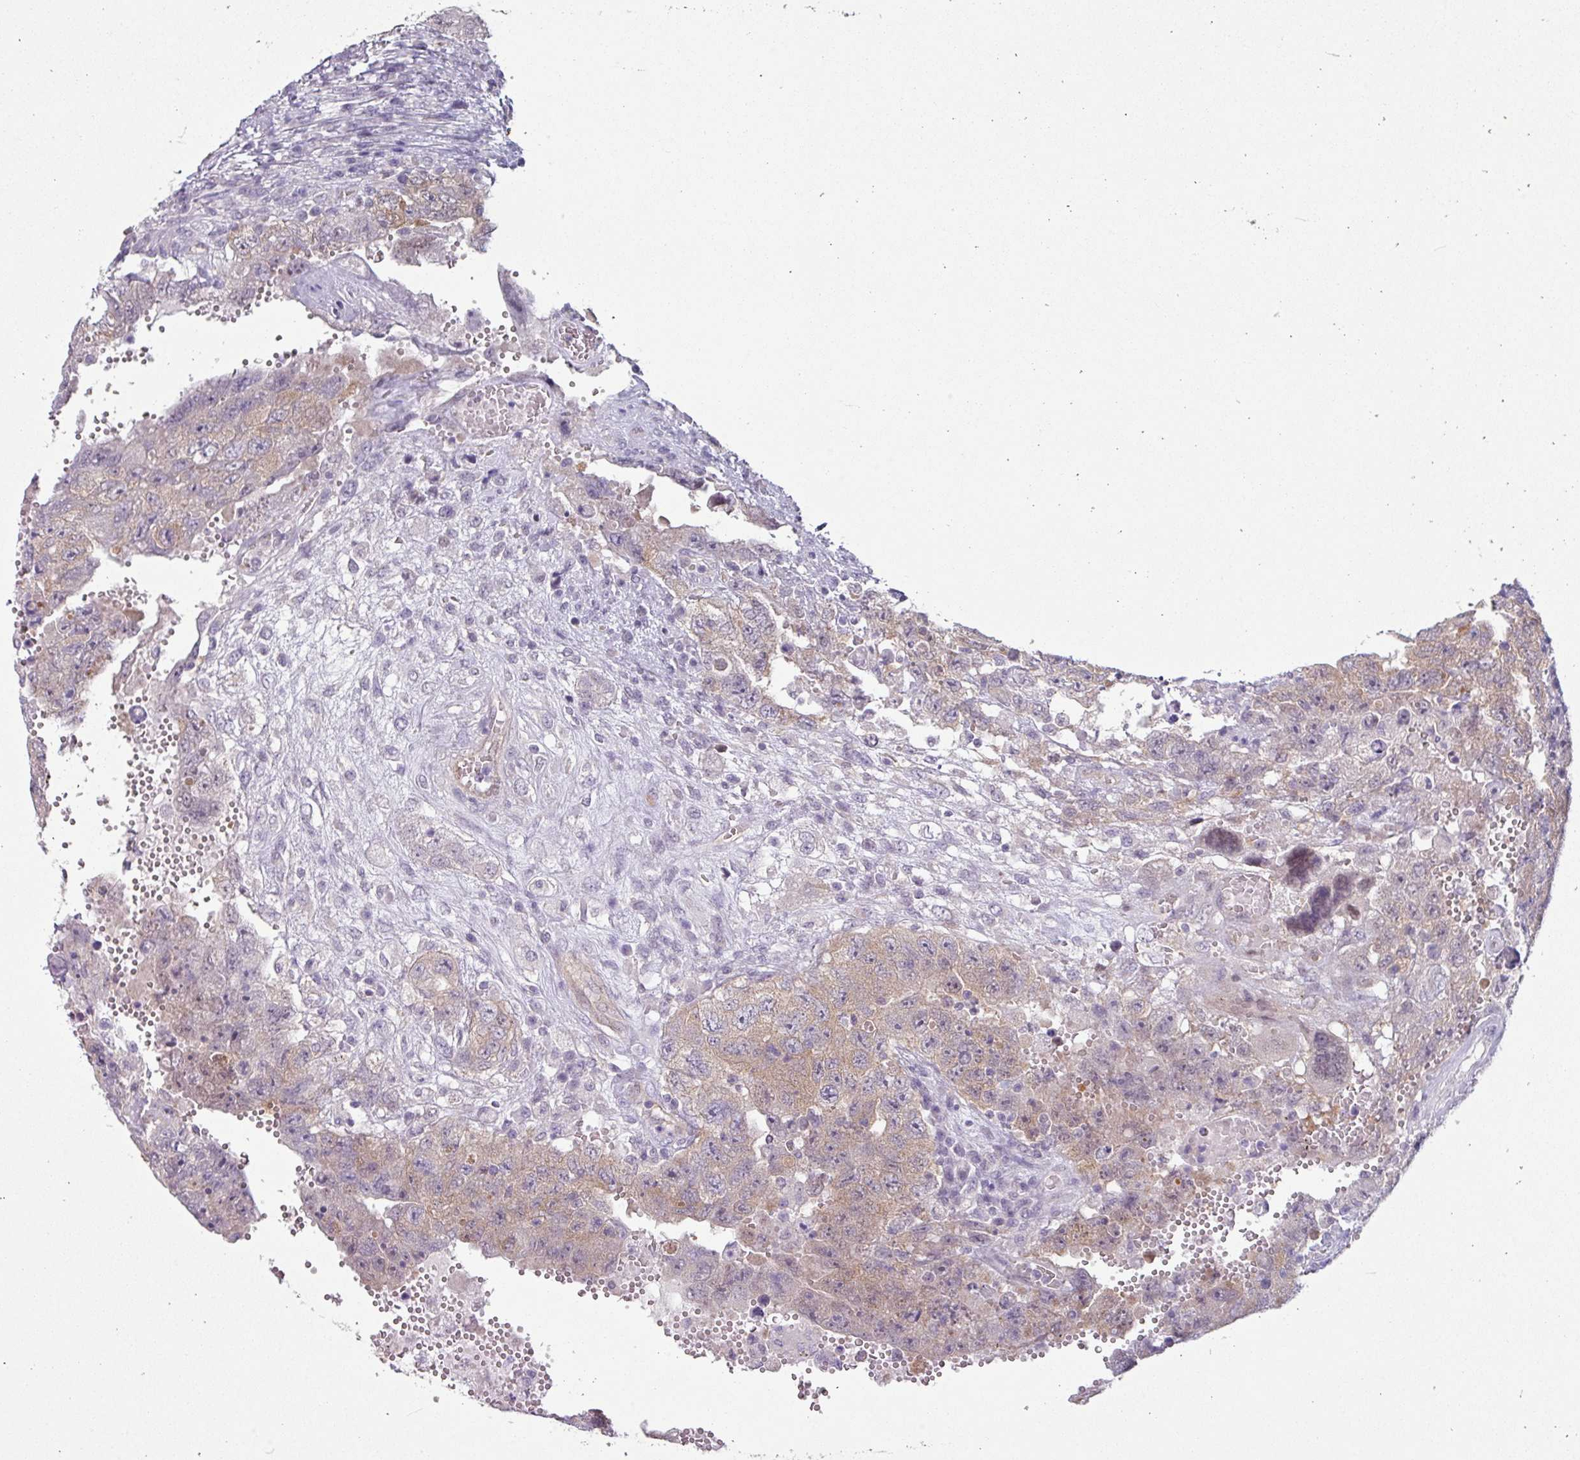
{"staining": {"intensity": "weak", "quantity": "25%-75%", "location": "cytoplasmic/membranous"}, "tissue": "testis cancer", "cell_type": "Tumor cells", "image_type": "cancer", "snomed": [{"axis": "morphology", "description": "Carcinoma, Embryonal, NOS"}, {"axis": "topography", "description": "Testis"}], "caption": "Immunohistochemistry (IHC) micrograph of neoplastic tissue: human testis cancer (embryonal carcinoma) stained using immunohistochemistry (IHC) demonstrates low levels of weak protein expression localized specifically in the cytoplasmic/membranous of tumor cells, appearing as a cytoplasmic/membranous brown color.", "gene": "TTLL12", "patient": {"sex": "male", "age": 26}}